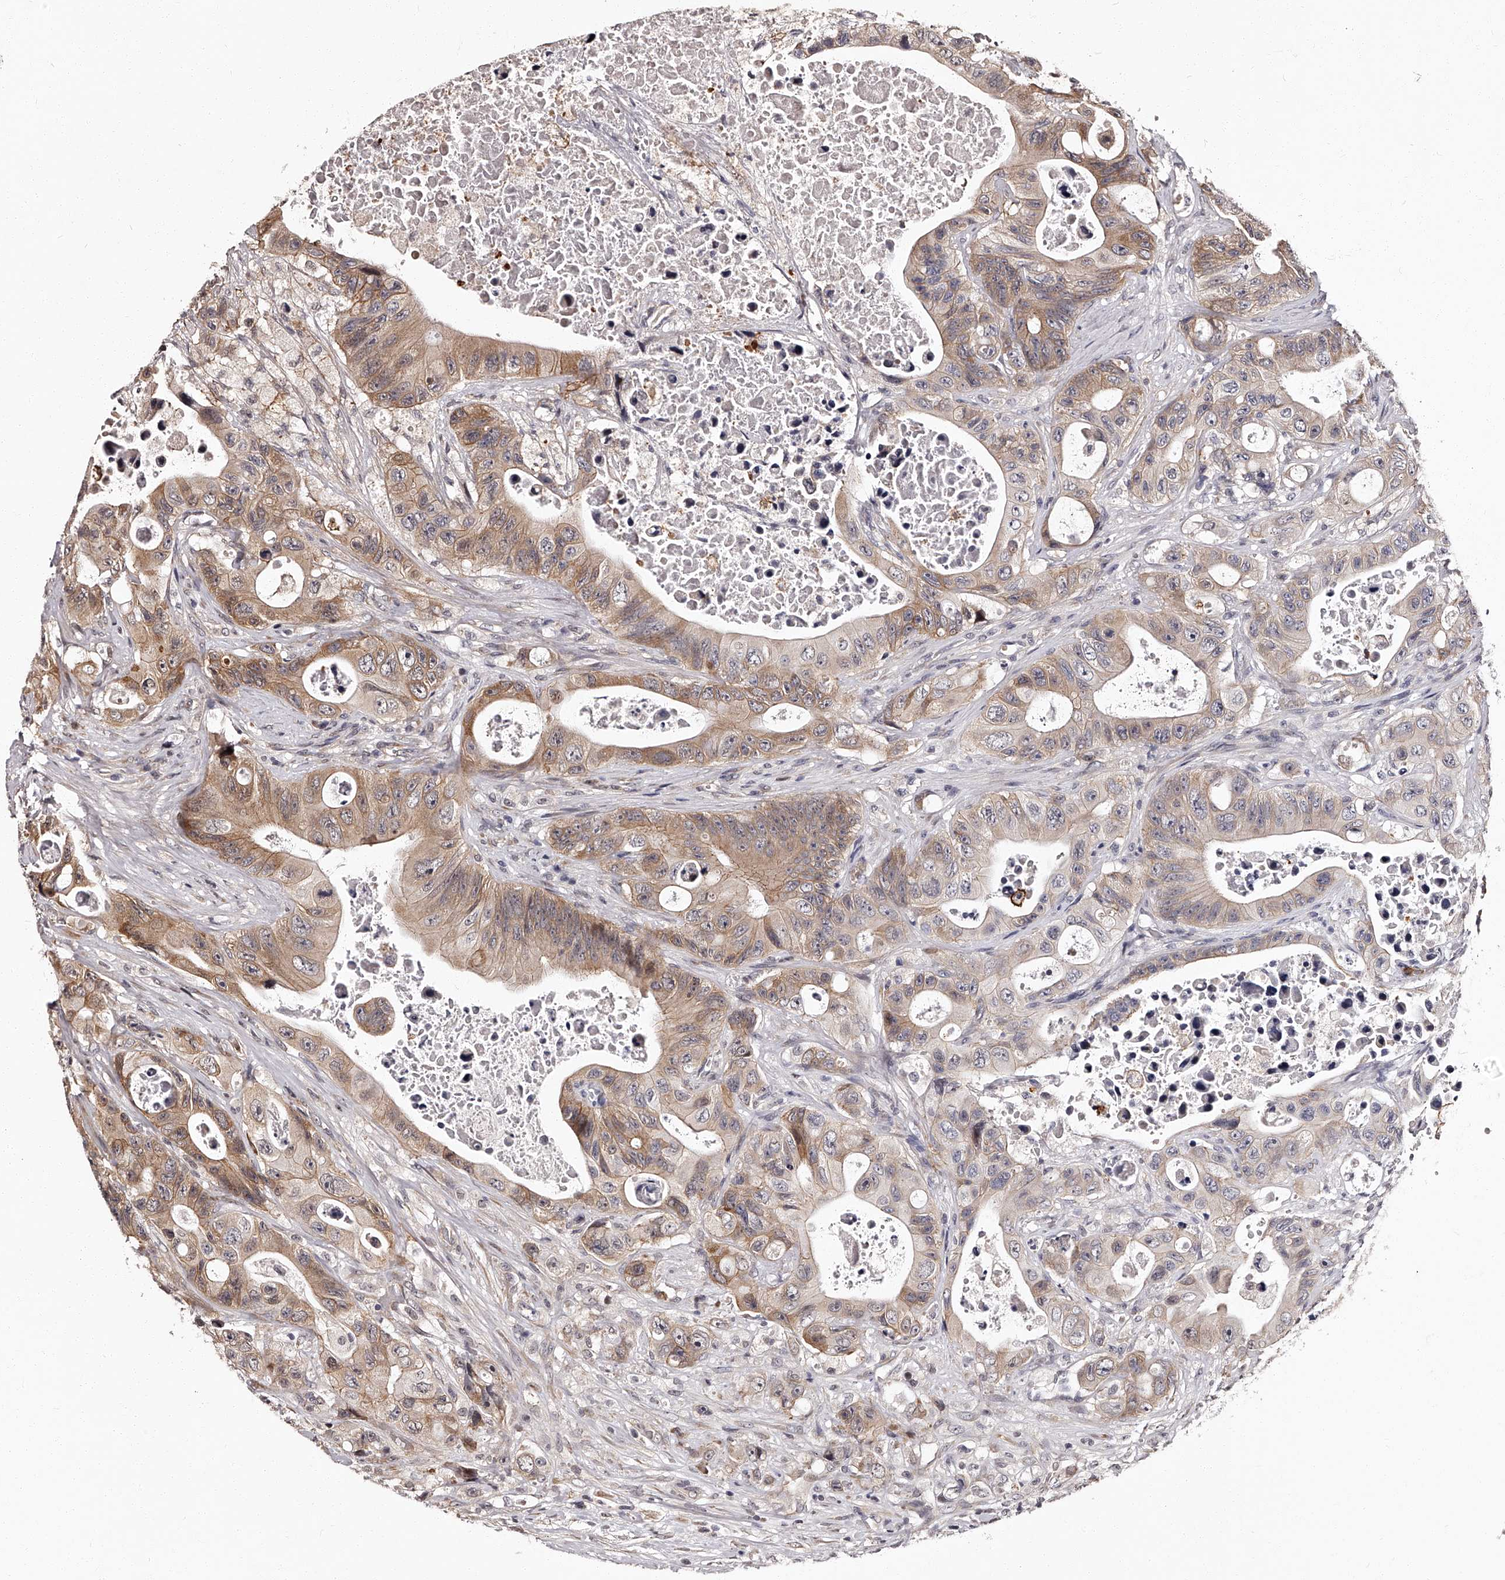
{"staining": {"intensity": "moderate", "quantity": "25%-75%", "location": "cytoplasmic/membranous"}, "tissue": "colorectal cancer", "cell_type": "Tumor cells", "image_type": "cancer", "snomed": [{"axis": "morphology", "description": "Adenocarcinoma, NOS"}, {"axis": "topography", "description": "Colon"}], "caption": "Tumor cells exhibit medium levels of moderate cytoplasmic/membranous positivity in approximately 25%-75% of cells in colorectal adenocarcinoma.", "gene": "RSC1A1", "patient": {"sex": "female", "age": 46}}